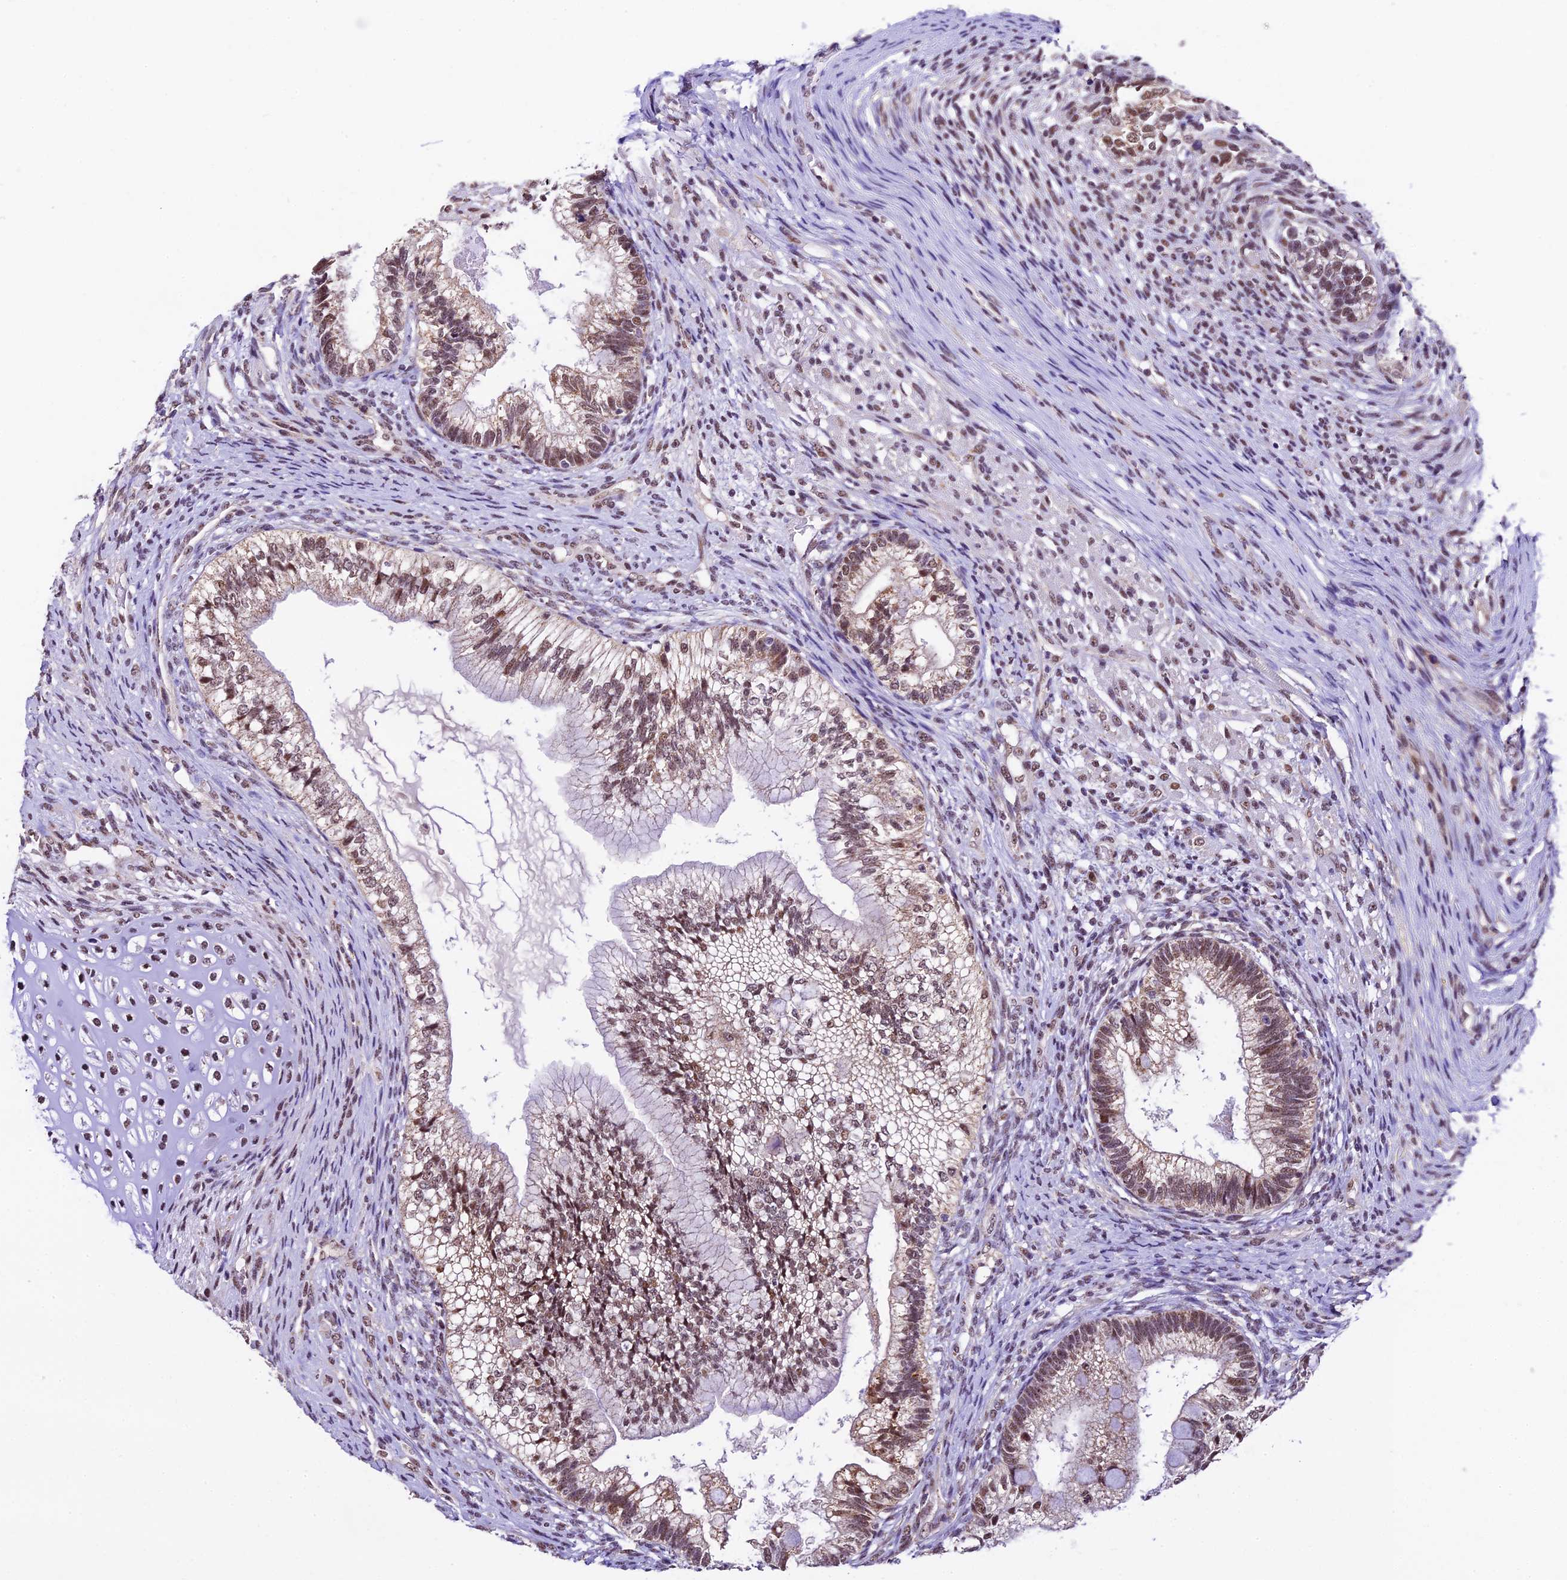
{"staining": {"intensity": "moderate", "quantity": ">75%", "location": "nuclear"}, "tissue": "testis cancer", "cell_type": "Tumor cells", "image_type": "cancer", "snomed": [{"axis": "morphology", "description": "Seminoma, NOS"}, {"axis": "morphology", "description": "Carcinoma, Embryonal, NOS"}, {"axis": "topography", "description": "Testis"}], "caption": "Immunohistochemical staining of testis cancer (seminoma) reveals medium levels of moderate nuclear positivity in about >75% of tumor cells.", "gene": "CARS2", "patient": {"sex": "male", "age": 28}}